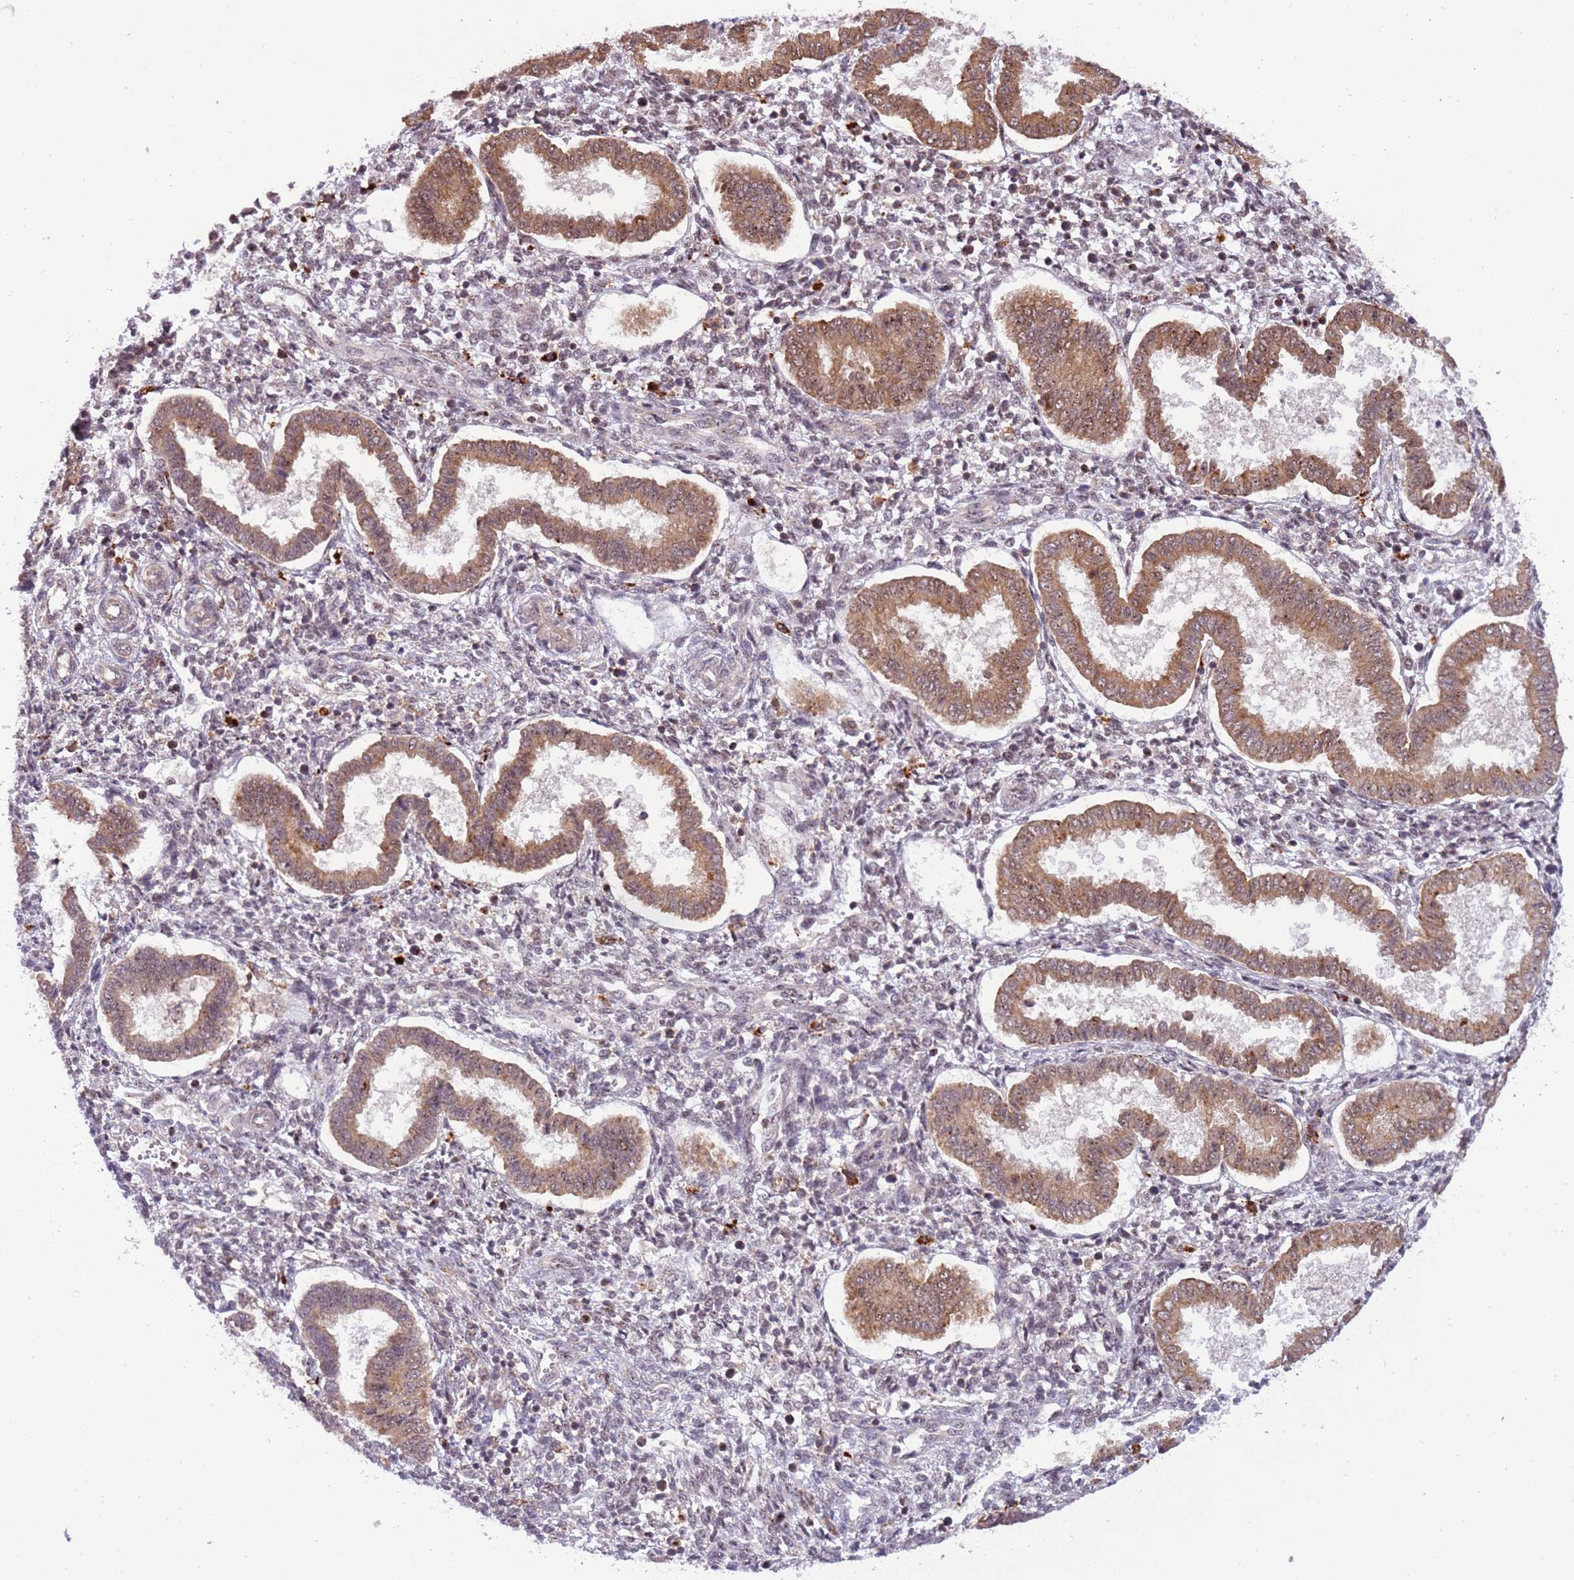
{"staining": {"intensity": "weak", "quantity": "25%-75%", "location": "nuclear"}, "tissue": "endometrium", "cell_type": "Cells in endometrial stroma", "image_type": "normal", "snomed": [{"axis": "morphology", "description": "Normal tissue, NOS"}, {"axis": "topography", "description": "Endometrium"}], "caption": "High-power microscopy captured an immunohistochemistry image of normal endometrium, revealing weak nuclear staining in about 25%-75% of cells in endometrial stroma.", "gene": "TRIM27", "patient": {"sex": "female", "age": 24}}